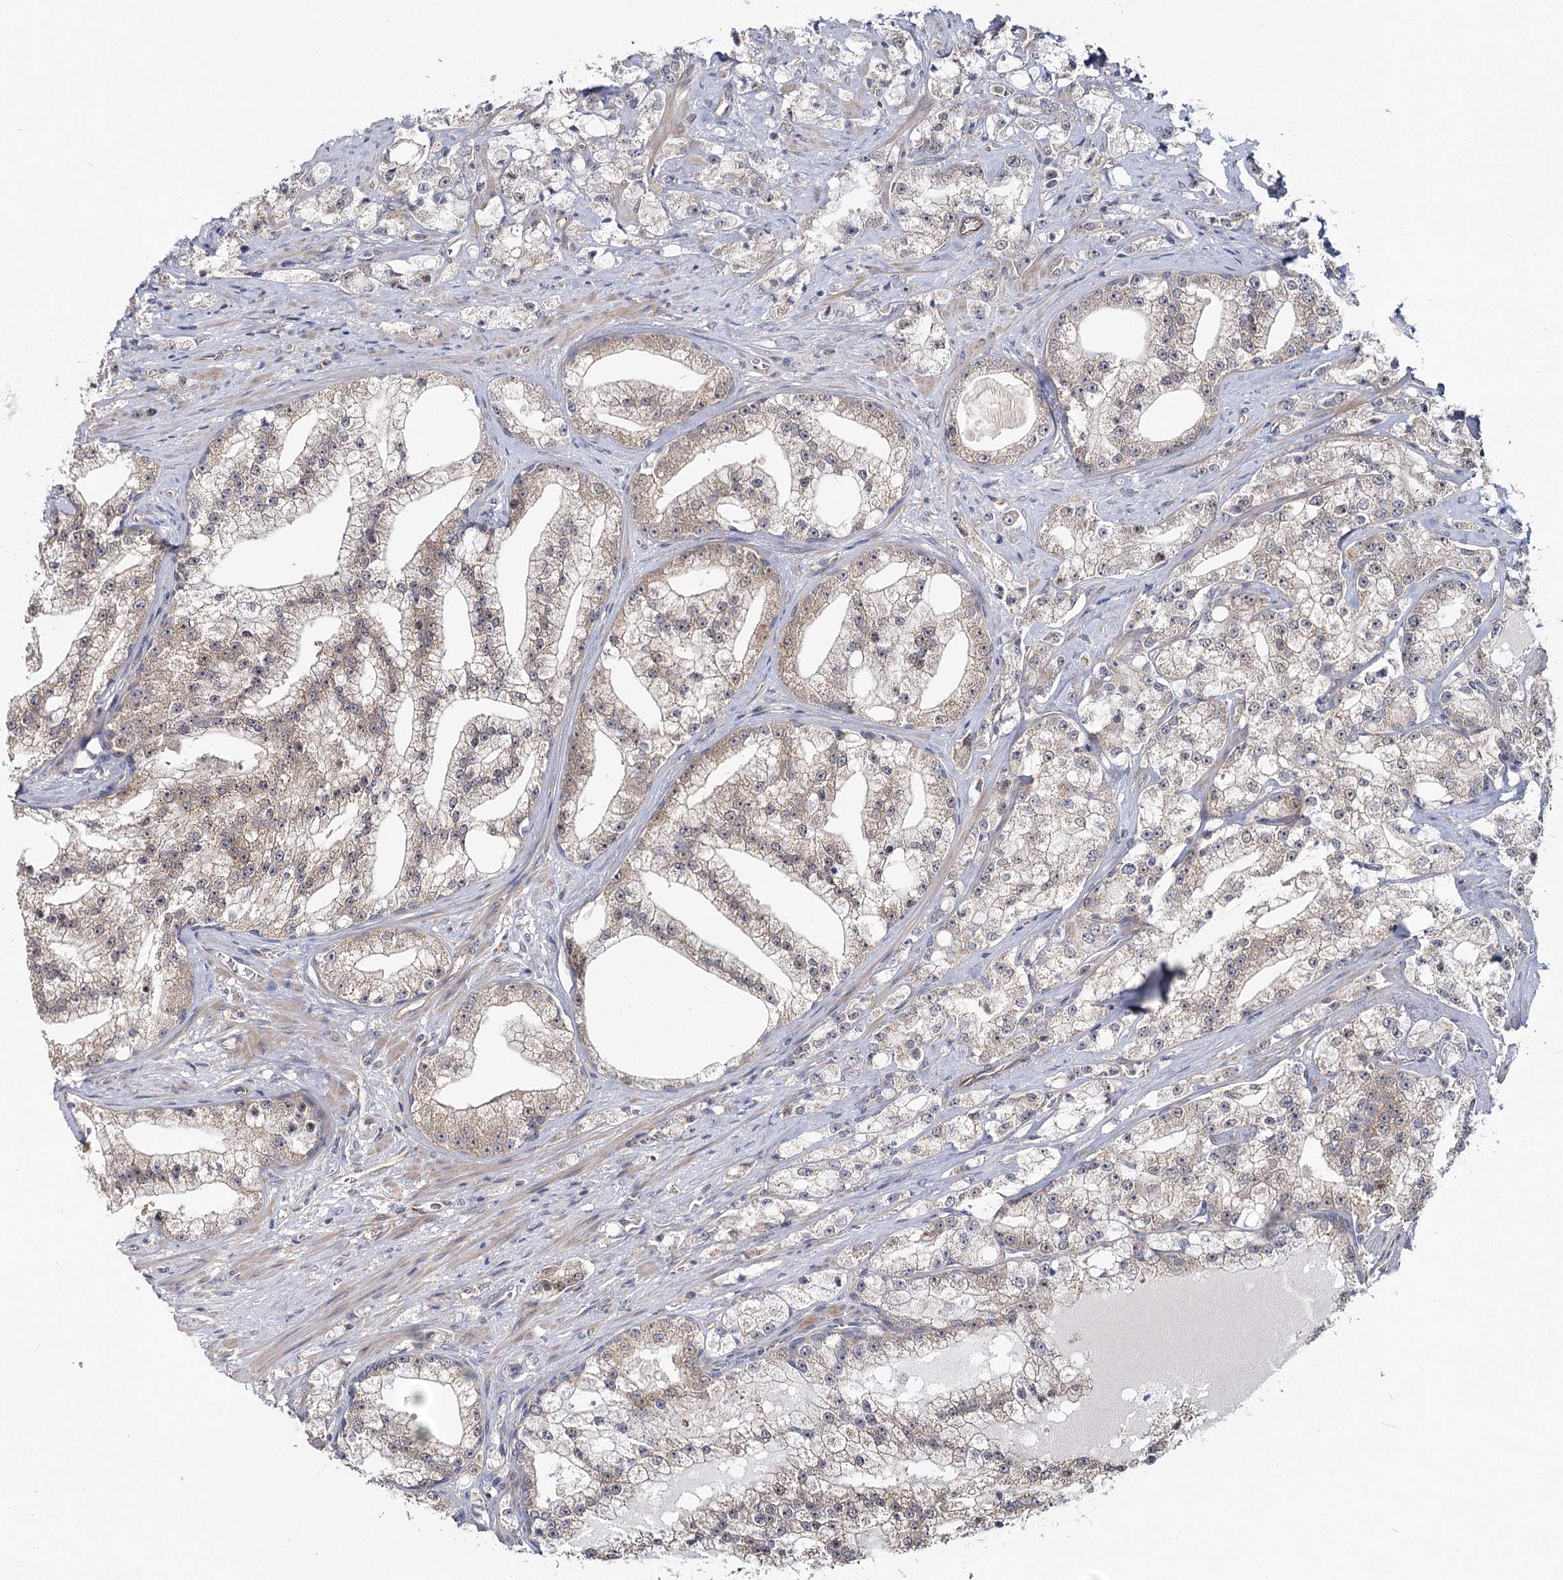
{"staining": {"intensity": "moderate", "quantity": "25%-75%", "location": "cytoplasmic/membranous"}, "tissue": "prostate cancer", "cell_type": "Tumor cells", "image_type": "cancer", "snomed": [{"axis": "morphology", "description": "Adenocarcinoma, High grade"}, {"axis": "topography", "description": "Prostate"}], "caption": "Immunohistochemistry micrograph of prostate adenocarcinoma (high-grade) stained for a protein (brown), which exhibits medium levels of moderate cytoplasmic/membranous expression in approximately 25%-75% of tumor cells.", "gene": "TBC1D9B", "patient": {"sex": "male", "age": 64}}